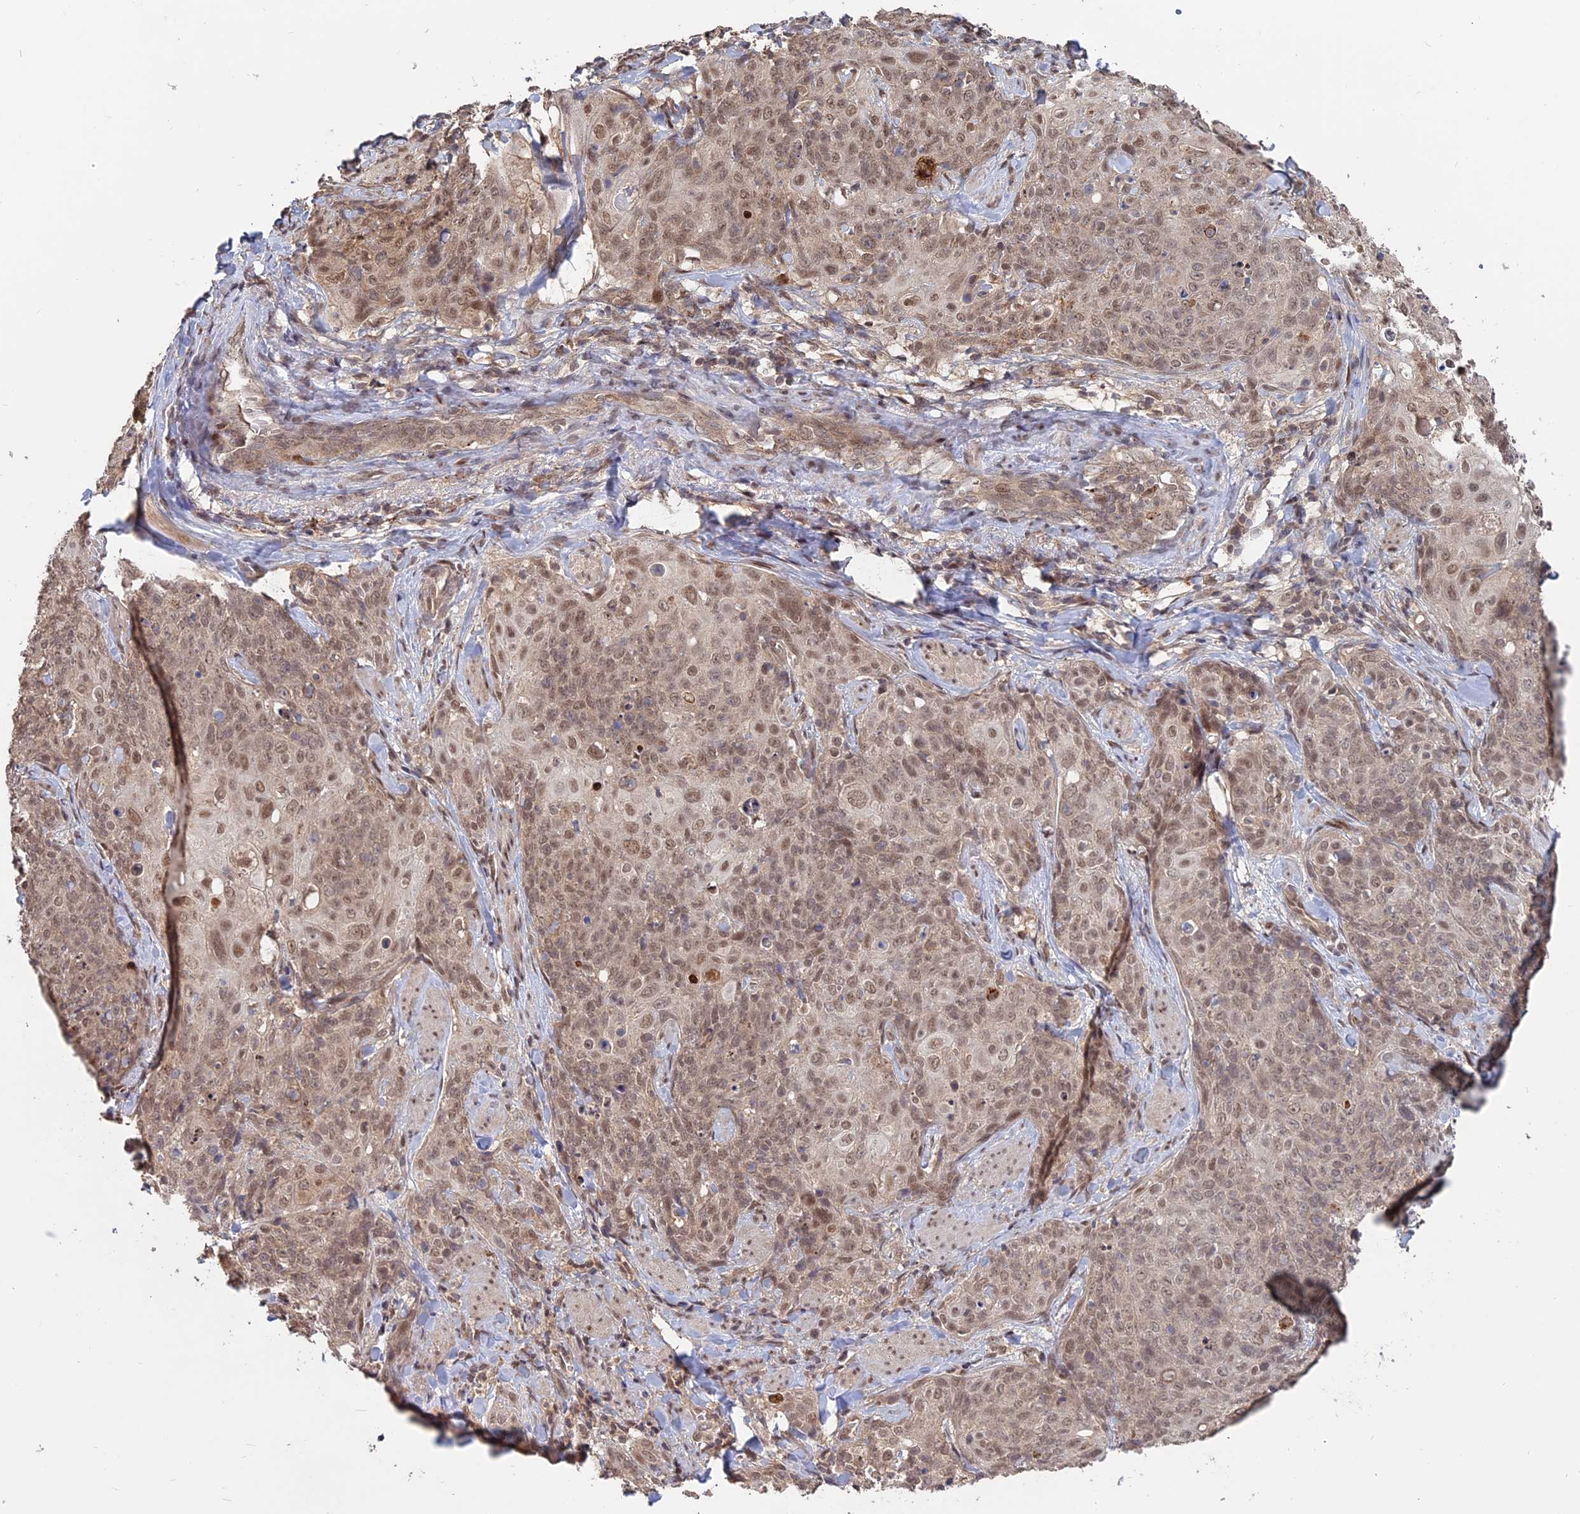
{"staining": {"intensity": "moderate", "quantity": ">75%", "location": "nuclear"}, "tissue": "skin cancer", "cell_type": "Tumor cells", "image_type": "cancer", "snomed": [{"axis": "morphology", "description": "Squamous cell carcinoma, NOS"}, {"axis": "topography", "description": "Skin"}, {"axis": "topography", "description": "Vulva"}], "caption": "There is medium levels of moderate nuclear expression in tumor cells of squamous cell carcinoma (skin), as demonstrated by immunohistochemical staining (brown color).", "gene": "PKIG", "patient": {"sex": "female", "age": 85}}